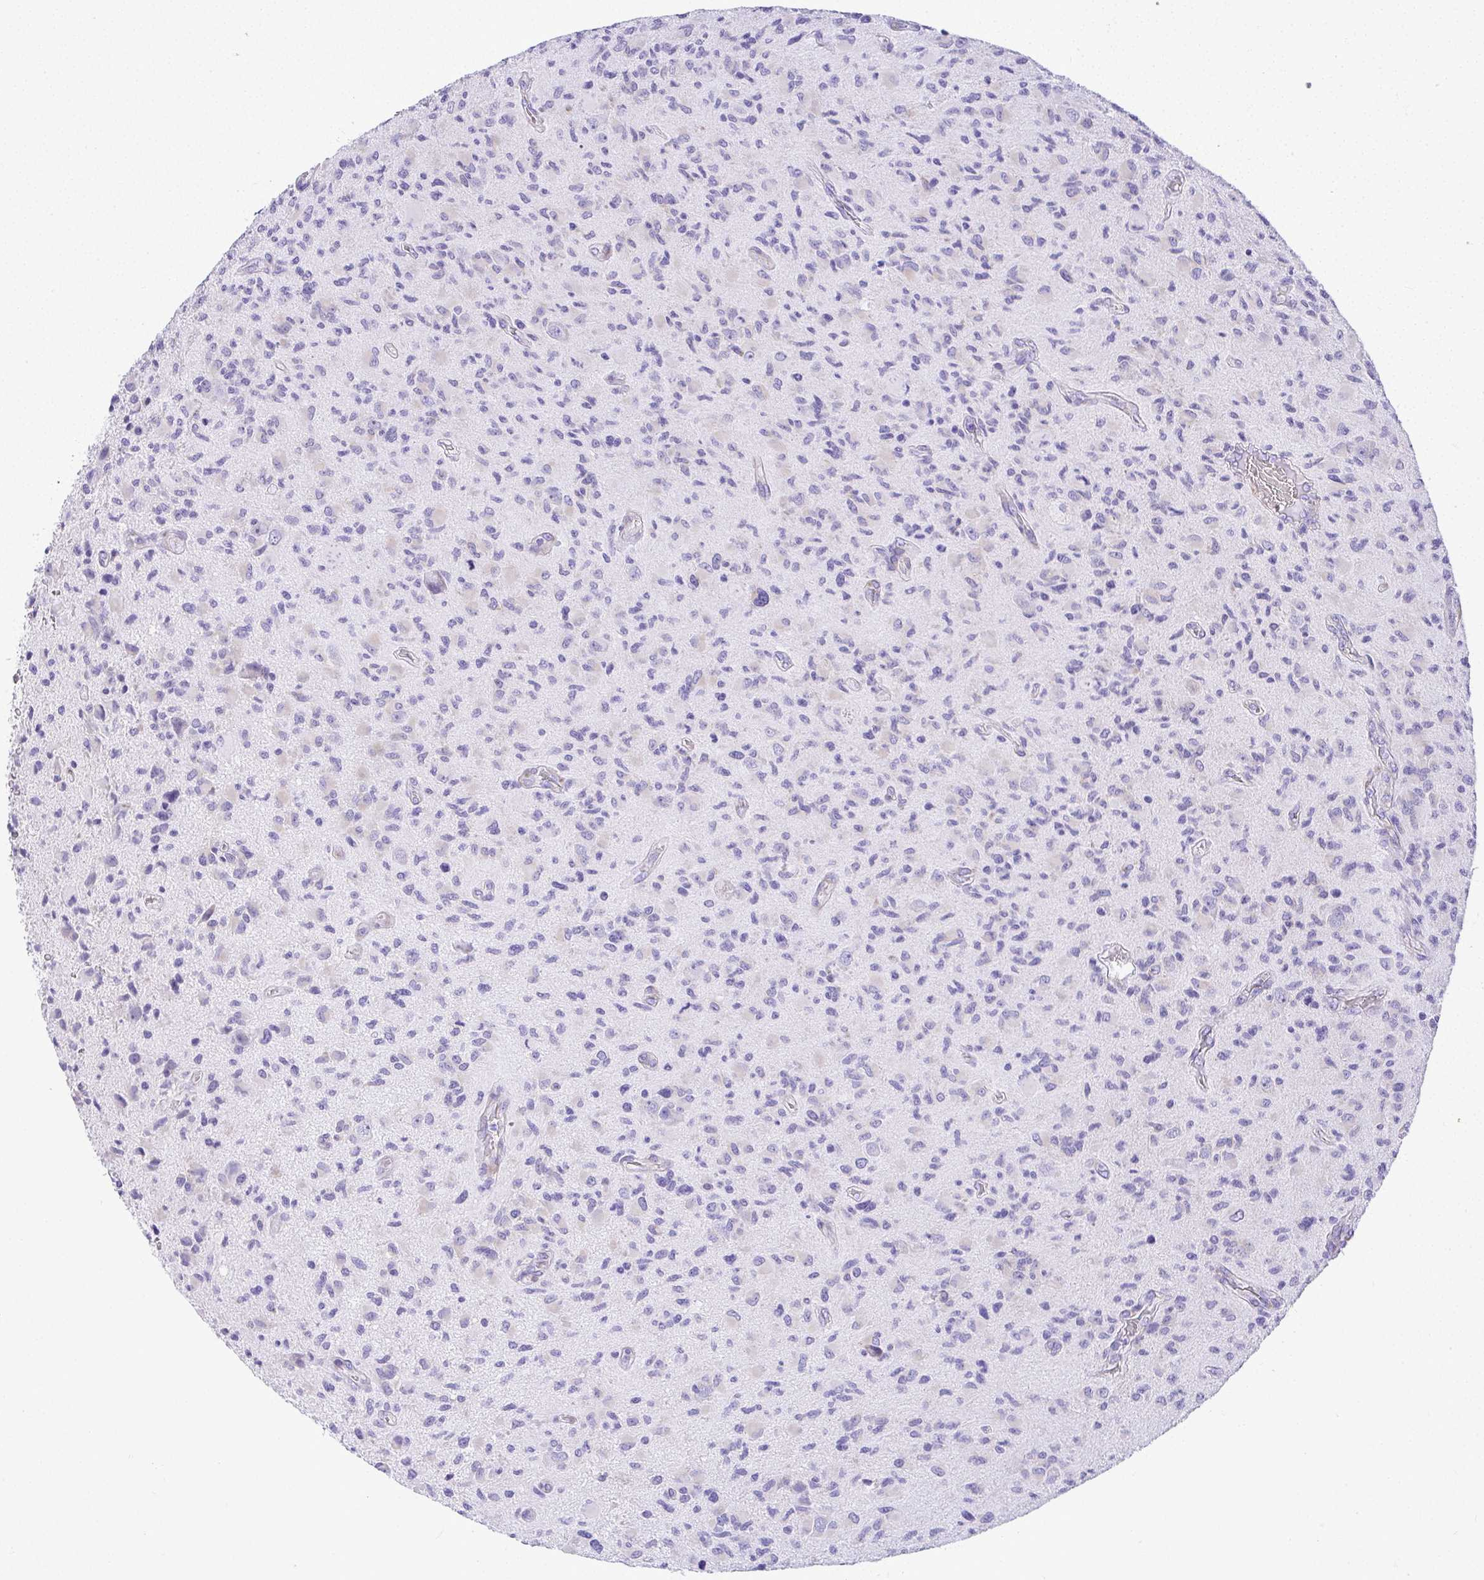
{"staining": {"intensity": "negative", "quantity": "none", "location": "none"}, "tissue": "glioma", "cell_type": "Tumor cells", "image_type": "cancer", "snomed": [{"axis": "morphology", "description": "Glioma, malignant, High grade"}, {"axis": "topography", "description": "Brain"}], "caption": "Tumor cells show no significant protein positivity in malignant high-grade glioma. Brightfield microscopy of immunohistochemistry stained with DAB (brown) and hematoxylin (blue), captured at high magnification.", "gene": "ADRA2C", "patient": {"sex": "female", "age": 65}}